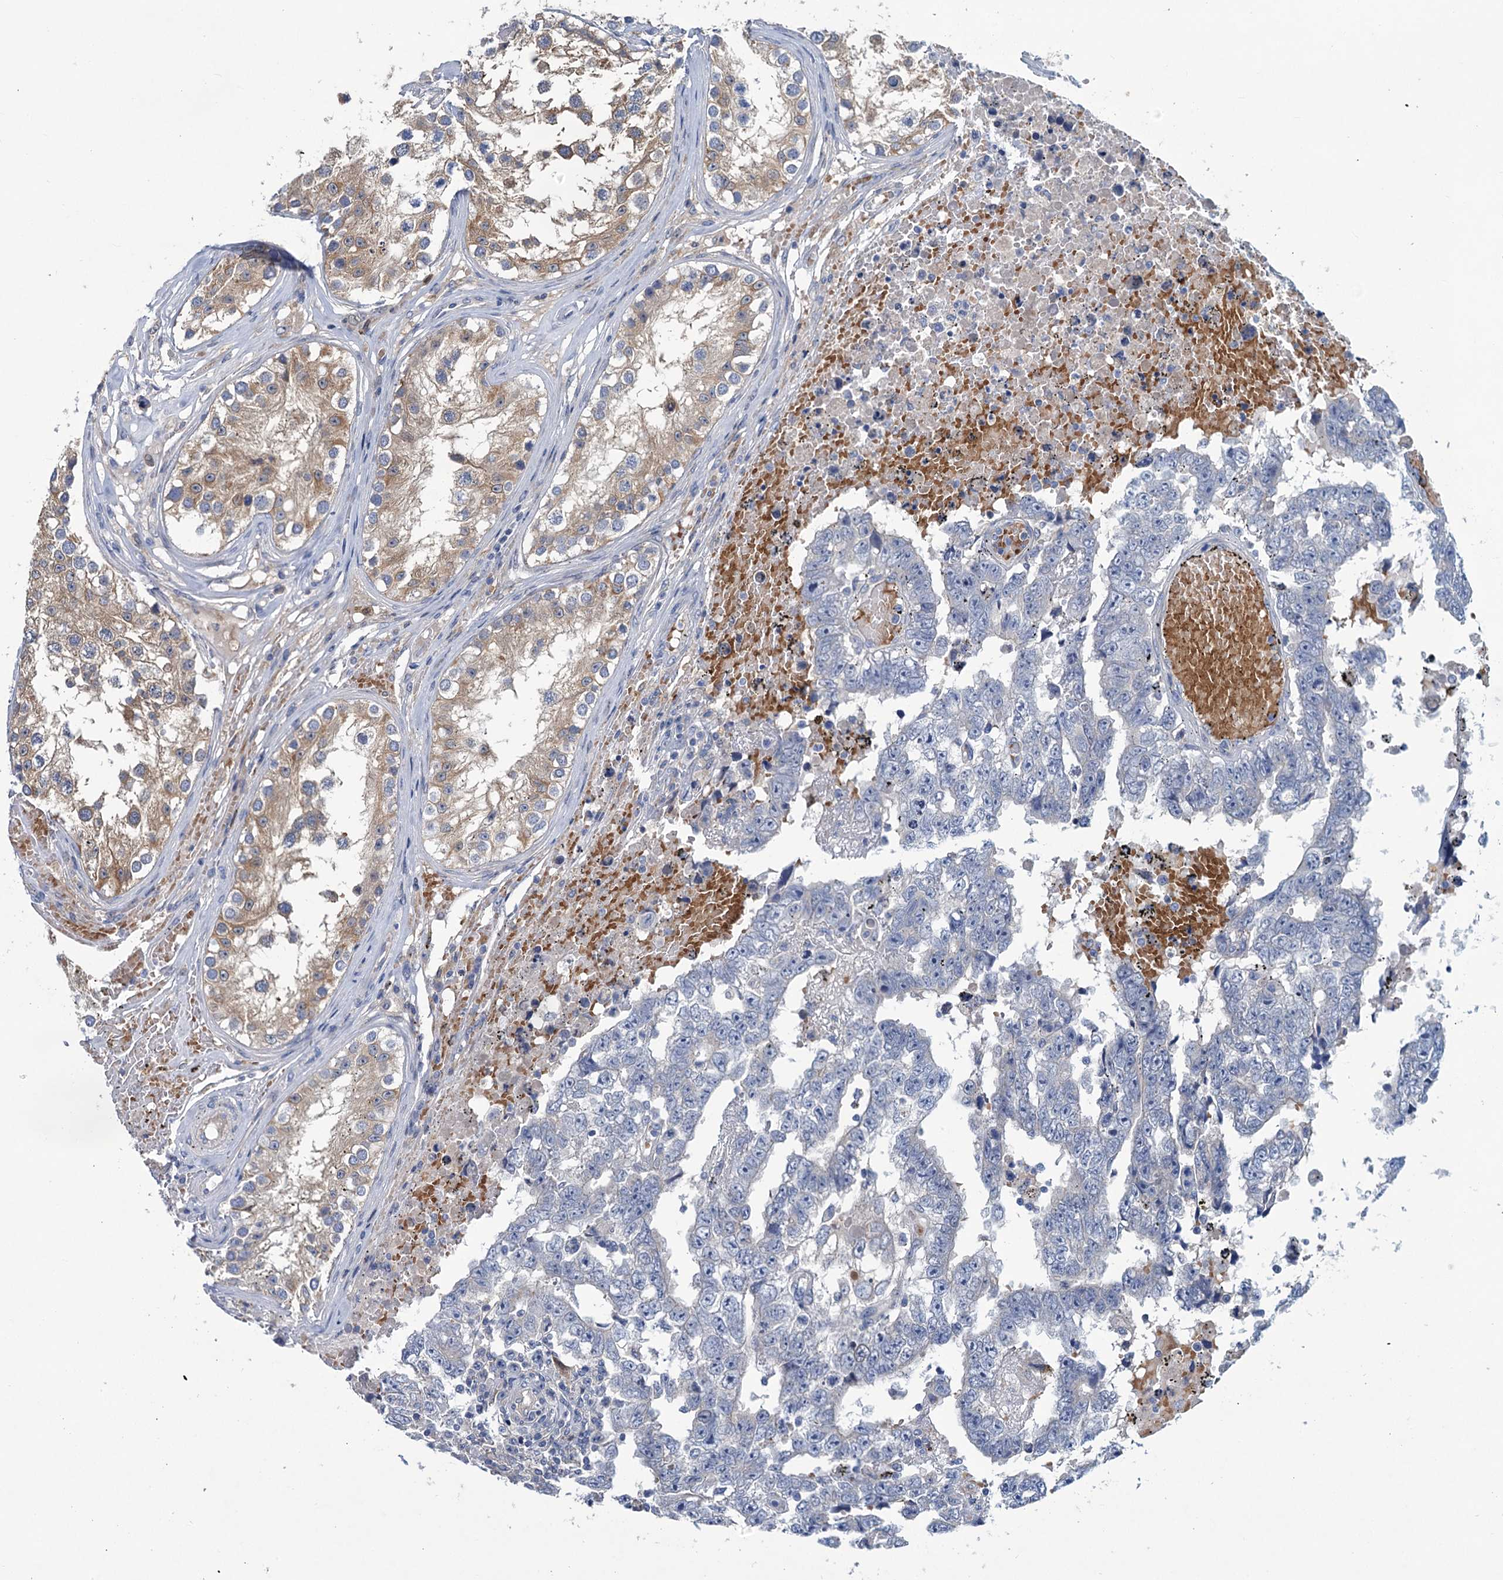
{"staining": {"intensity": "negative", "quantity": "none", "location": "none"}, "tissue": "testis cancer", "cell_type": "Tumor cells", "image_type": "cancer", "snomed": [{"axis": "morphology", "description": "Carcinoma, Embryonal, NOS"}, {"axis": "topography", "description": "Testis"}], "caption": "High magnification brightfield microscopy of embryonal carcinoma (testis) stained with DAB (3,3'-diaminobenzidine) (brown) and counterstained with hematoxylin (blue): tumor cells show no significant positivity. (DAB (3,3'-diaminobenzidine) IHC visualized using brightfield microscopy, high magnification).", "gene": "RTKN2", "patient": {"sex": "male", "age": 25}}